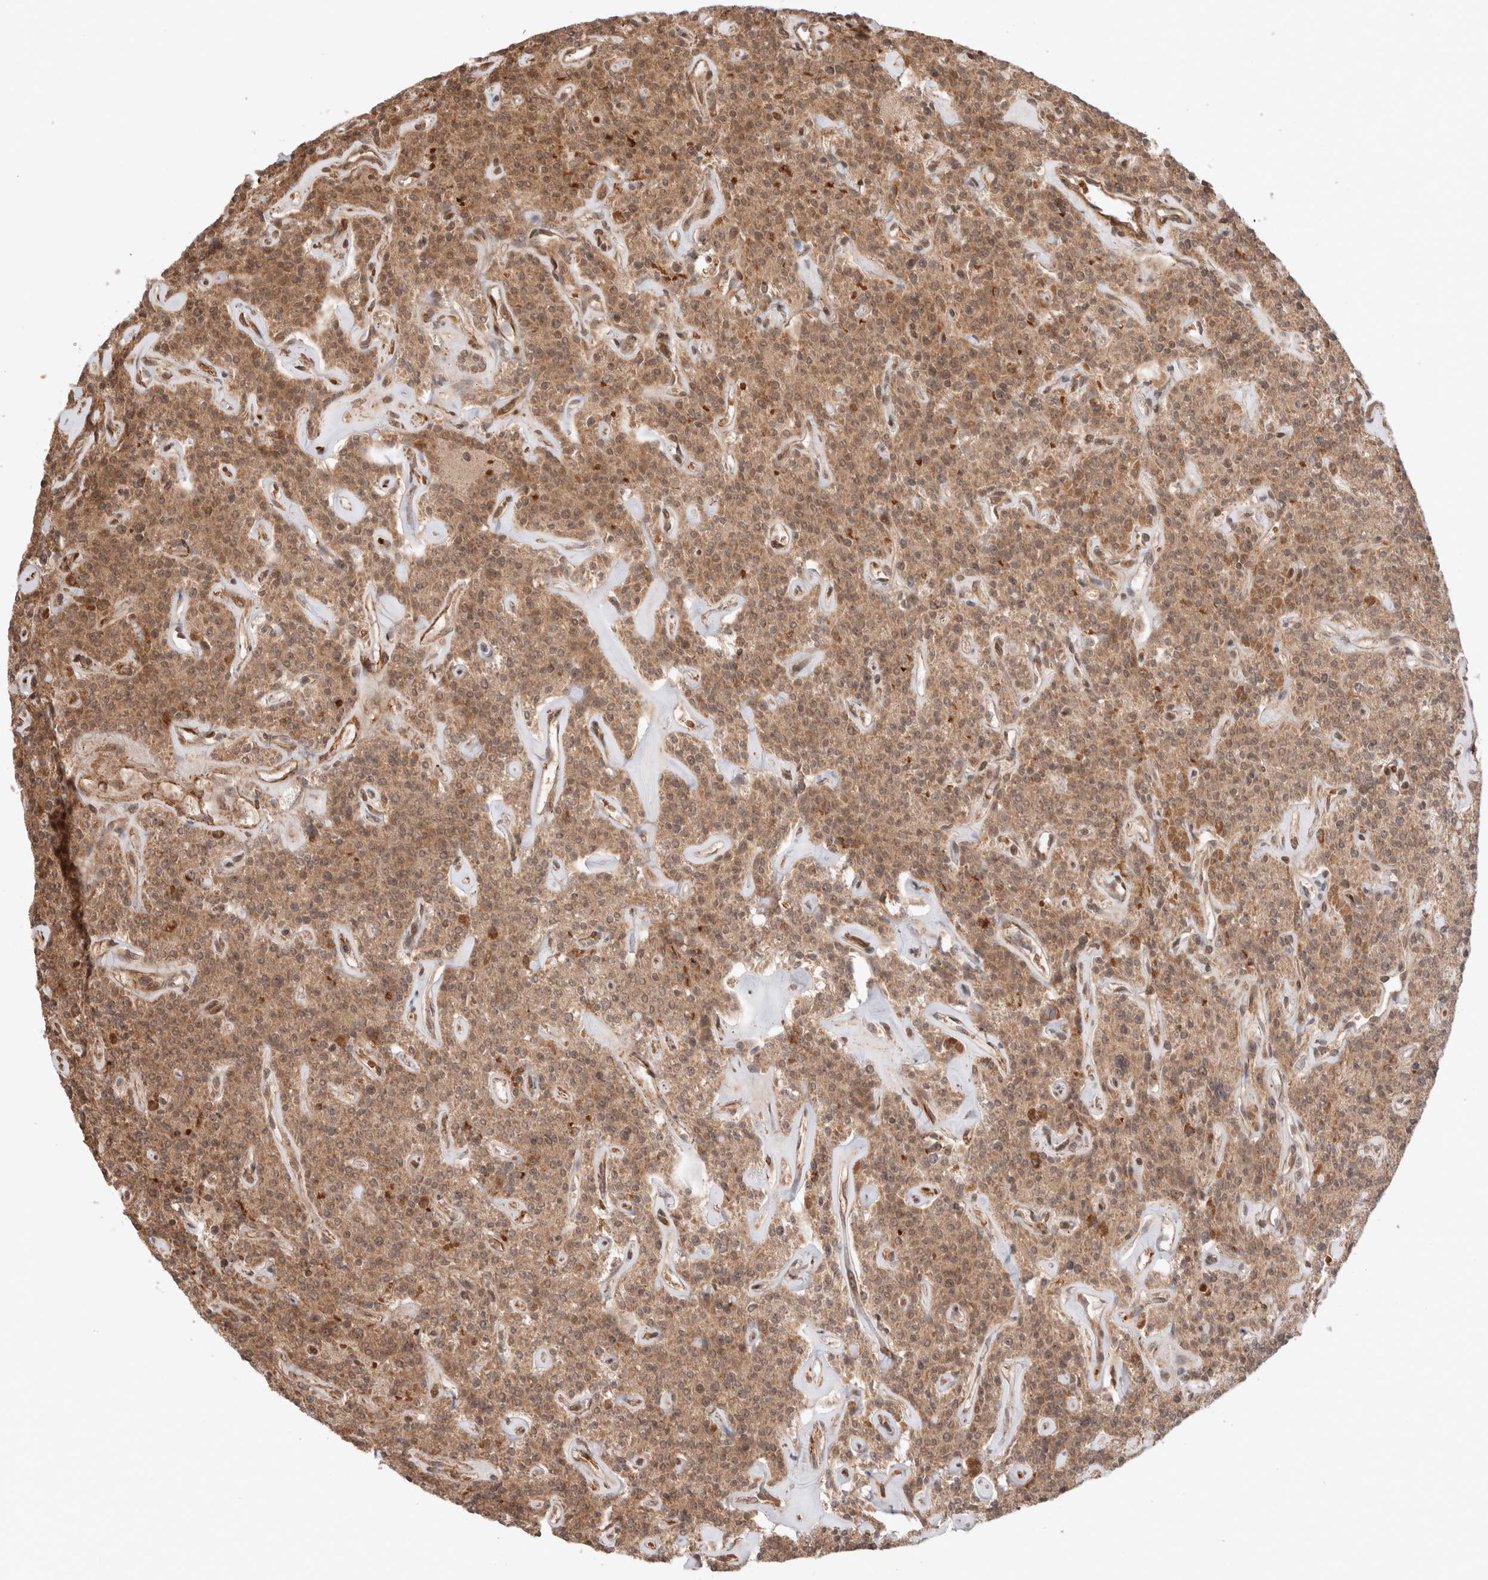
{"staining": {"intensity": "moderate", "quantity": ">75%", "location": "cytoplasmic/membranous"}, "tissue": "parathyroid gland", "cell_type": "Glandular cells", "image_type": "normal", "snomed": [{"axis": "morphology", "description": "Normal tissue, NOS"}, {"axis": "topography", "description": "Parathyroid gland"}], "caption": "This micrograph displays immunohistochemistry (IHC) staining of unremarkable parathyroid gland, with medium moderate cytoplasmic/membranous positivity in approximately >75% of glandular cells.", "gene": "ZNF649", "patient": {"sex": "male", "age": 46}}